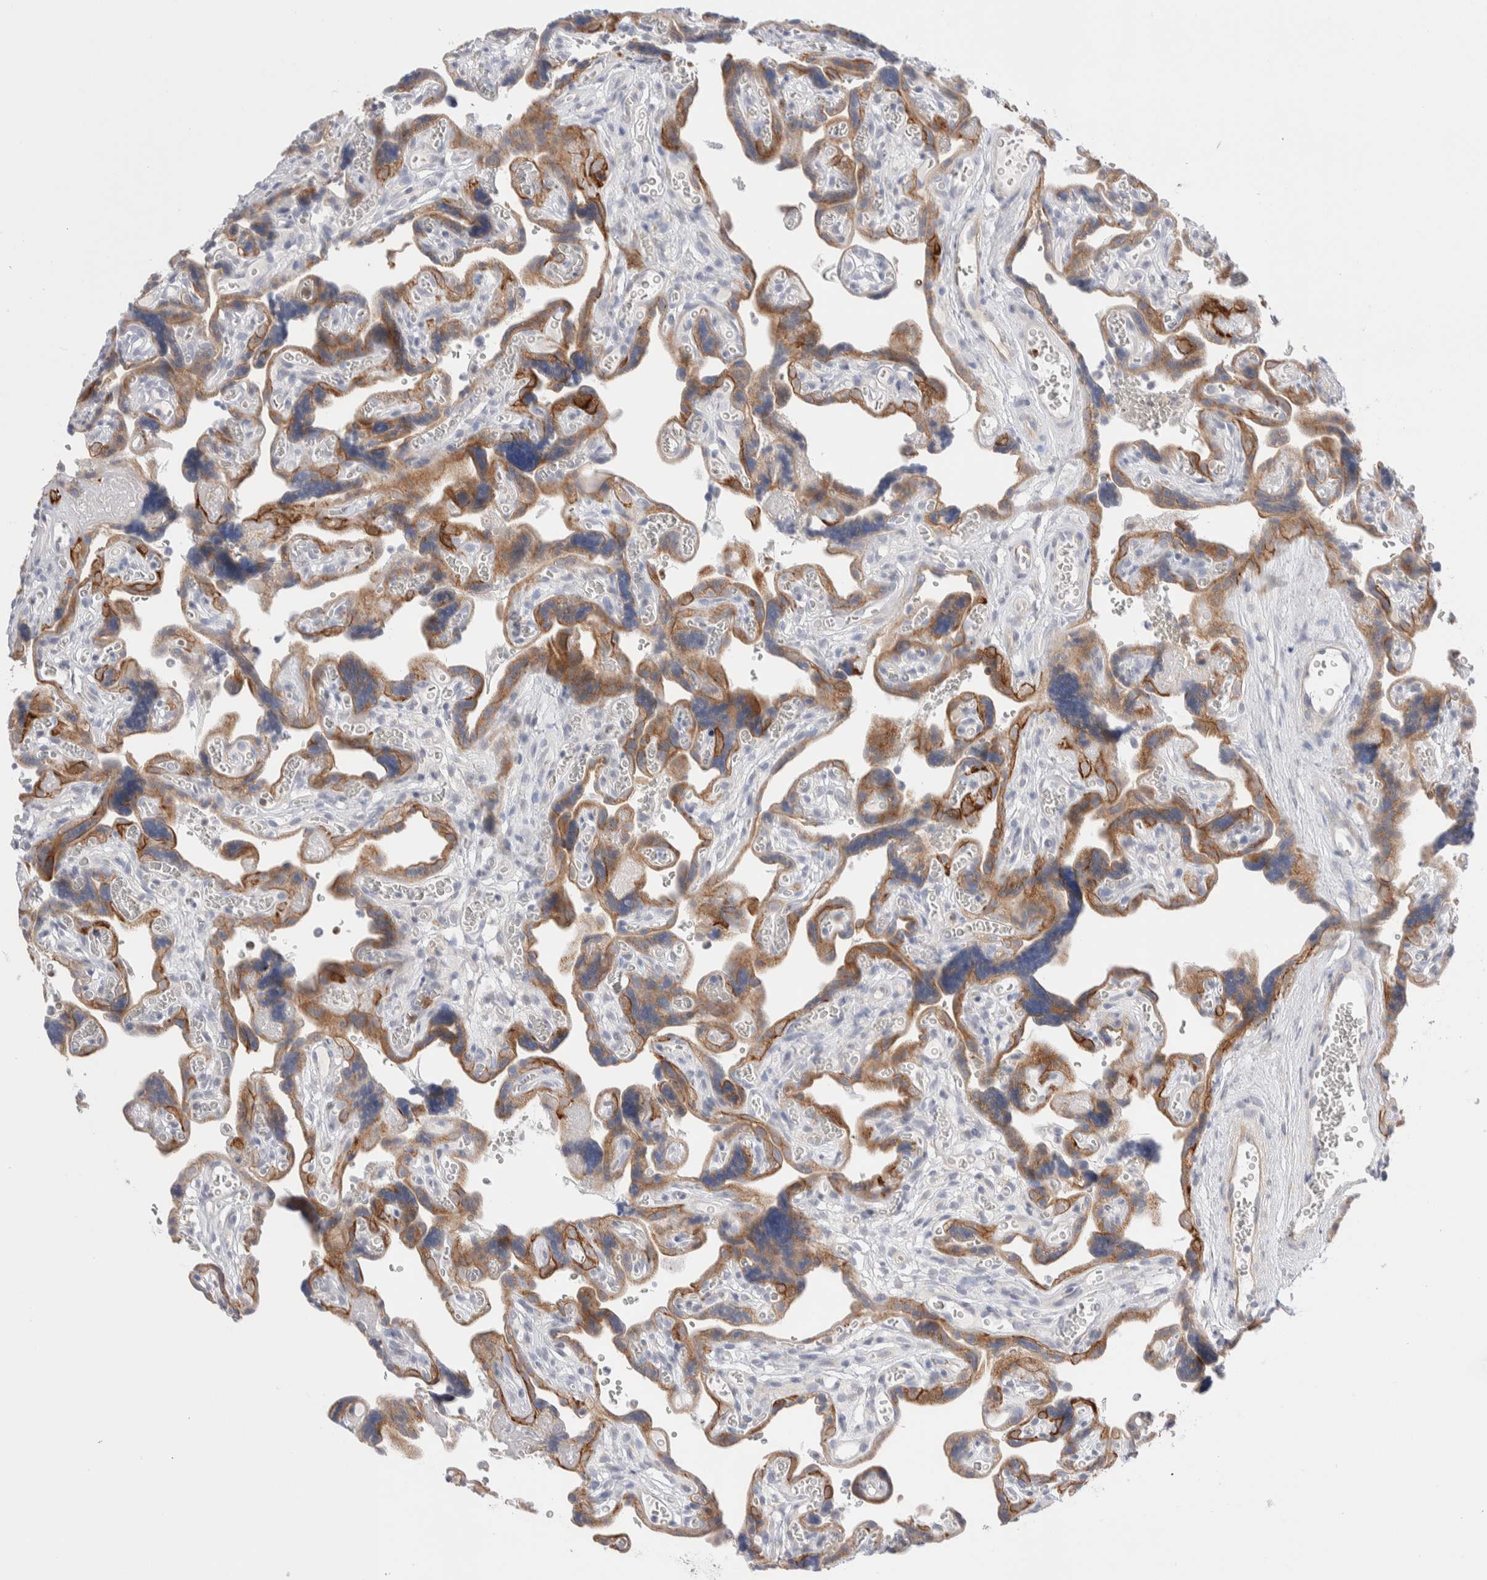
{"staining": {"intensity": "moderate", "quantity": ">75%", "location": "cytoplasmic/membranous"}, "tissue": "placenta", "cell_type": "Trophoblastic cells", "image_type": "normal", "snomed": [{"axis": "morphology", "description": "Normal tissue, NOS"}, {"axis": "topography", "description": "Placenta"}], "caption": "IHC of unremarkable human placenta reveals medium levels of moderate cytoplasmic/membranous expression in about >75% of trophoblastic cells.", "gene": "C1orf112", "patient": {"sex": "female", "age": 30}}